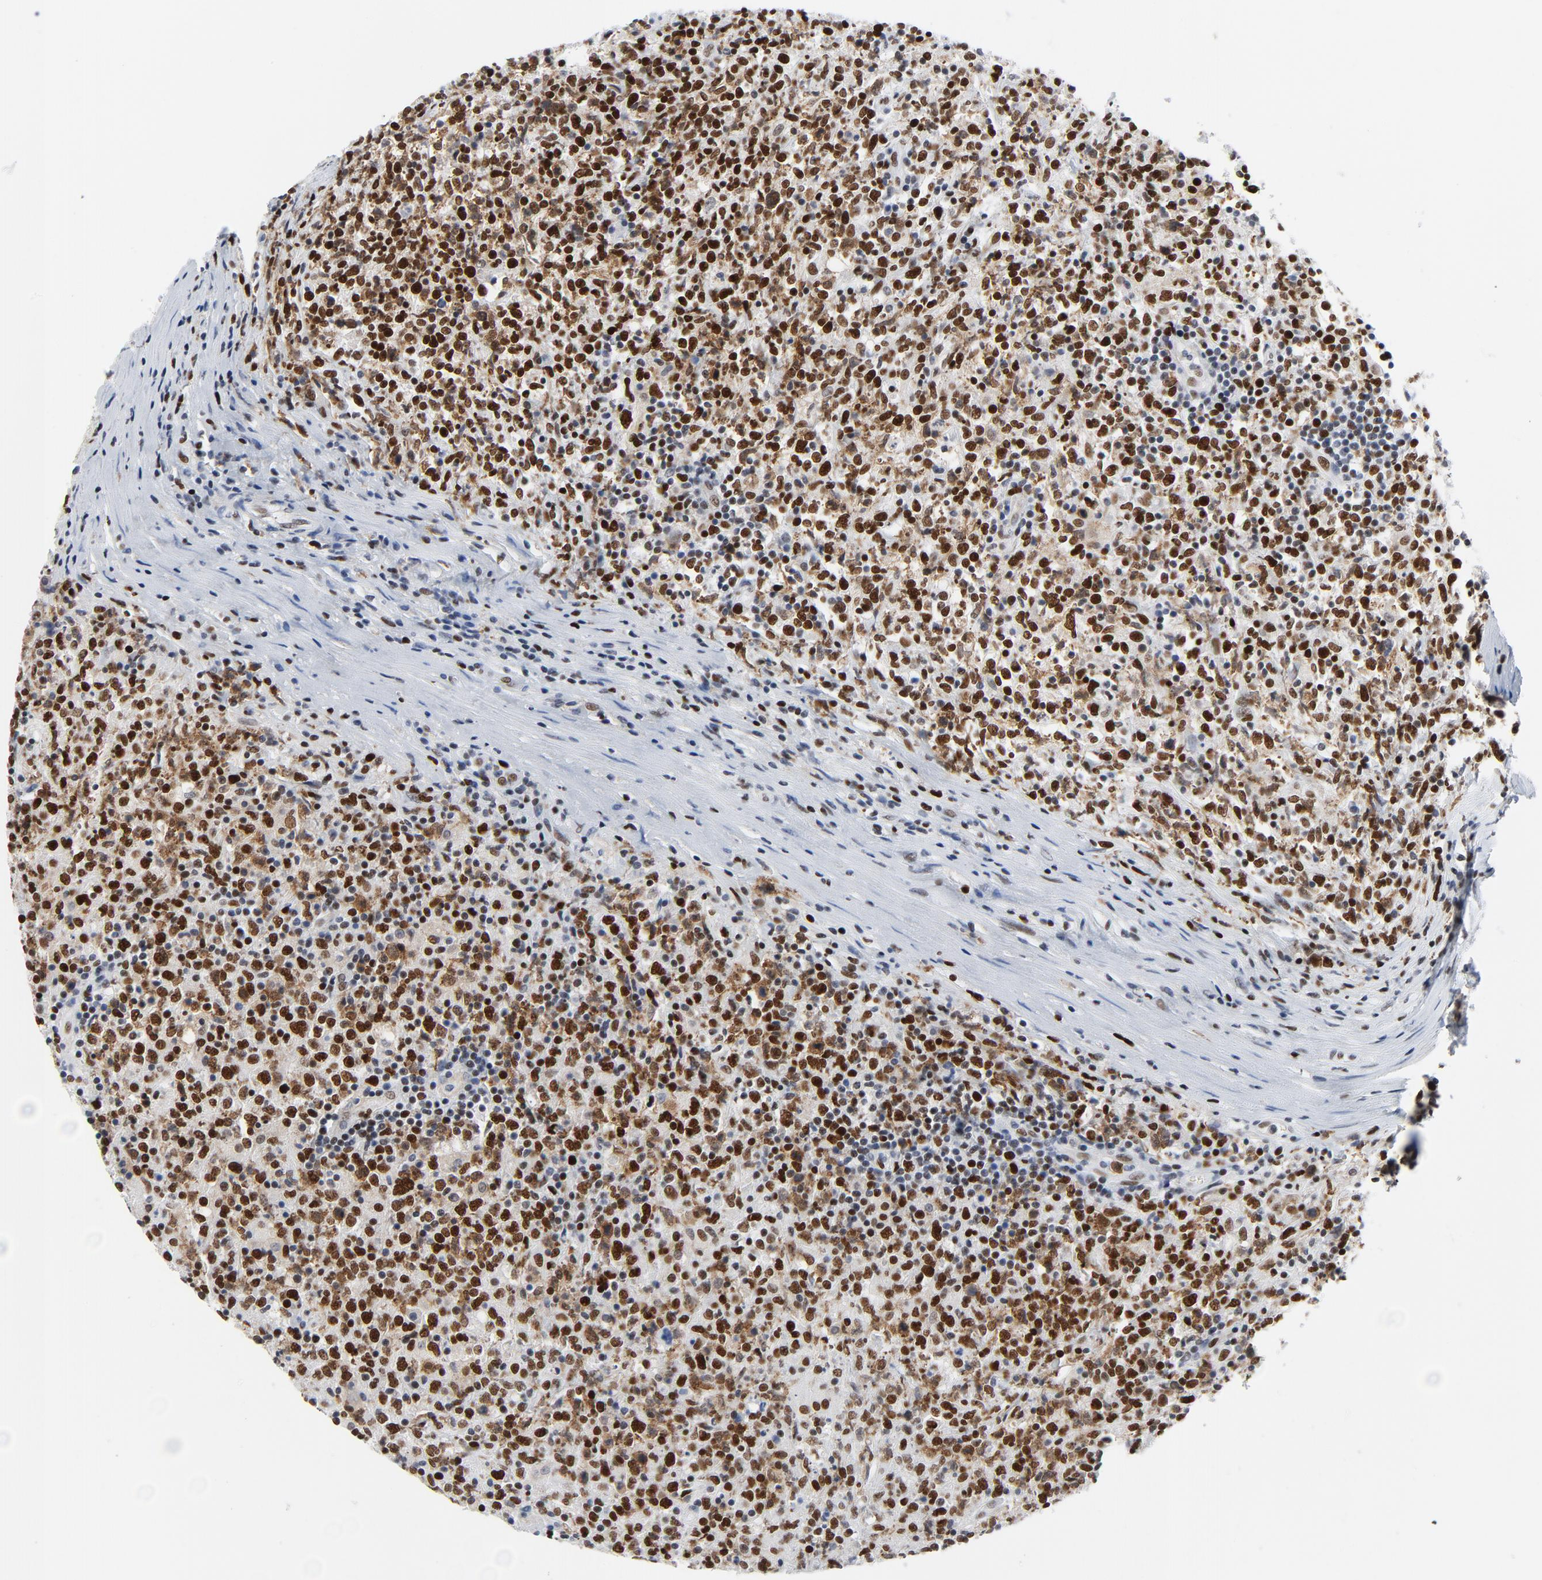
{"staining": {"intensity": "strong", "quantity": ">75%", "location": "nuclear"}, "tissue": "lymphoma", "cell_type": "Tumor cells", "image_type": "cancer", "snomed": [{"axis": "morphology", "description": "Malignant lymphoma, non-Hodgkin's type, High grade"}, {"axis": "topography", "description": "Lymph node"}], "caption": "A brown stain labels strong nuclear staining of a protein in human malignant lymphoma, non-Hodgkin's type (high-grade) tumor cells.", "gene": "POLD1", "patient": {"sex": "female", "age": 84}}